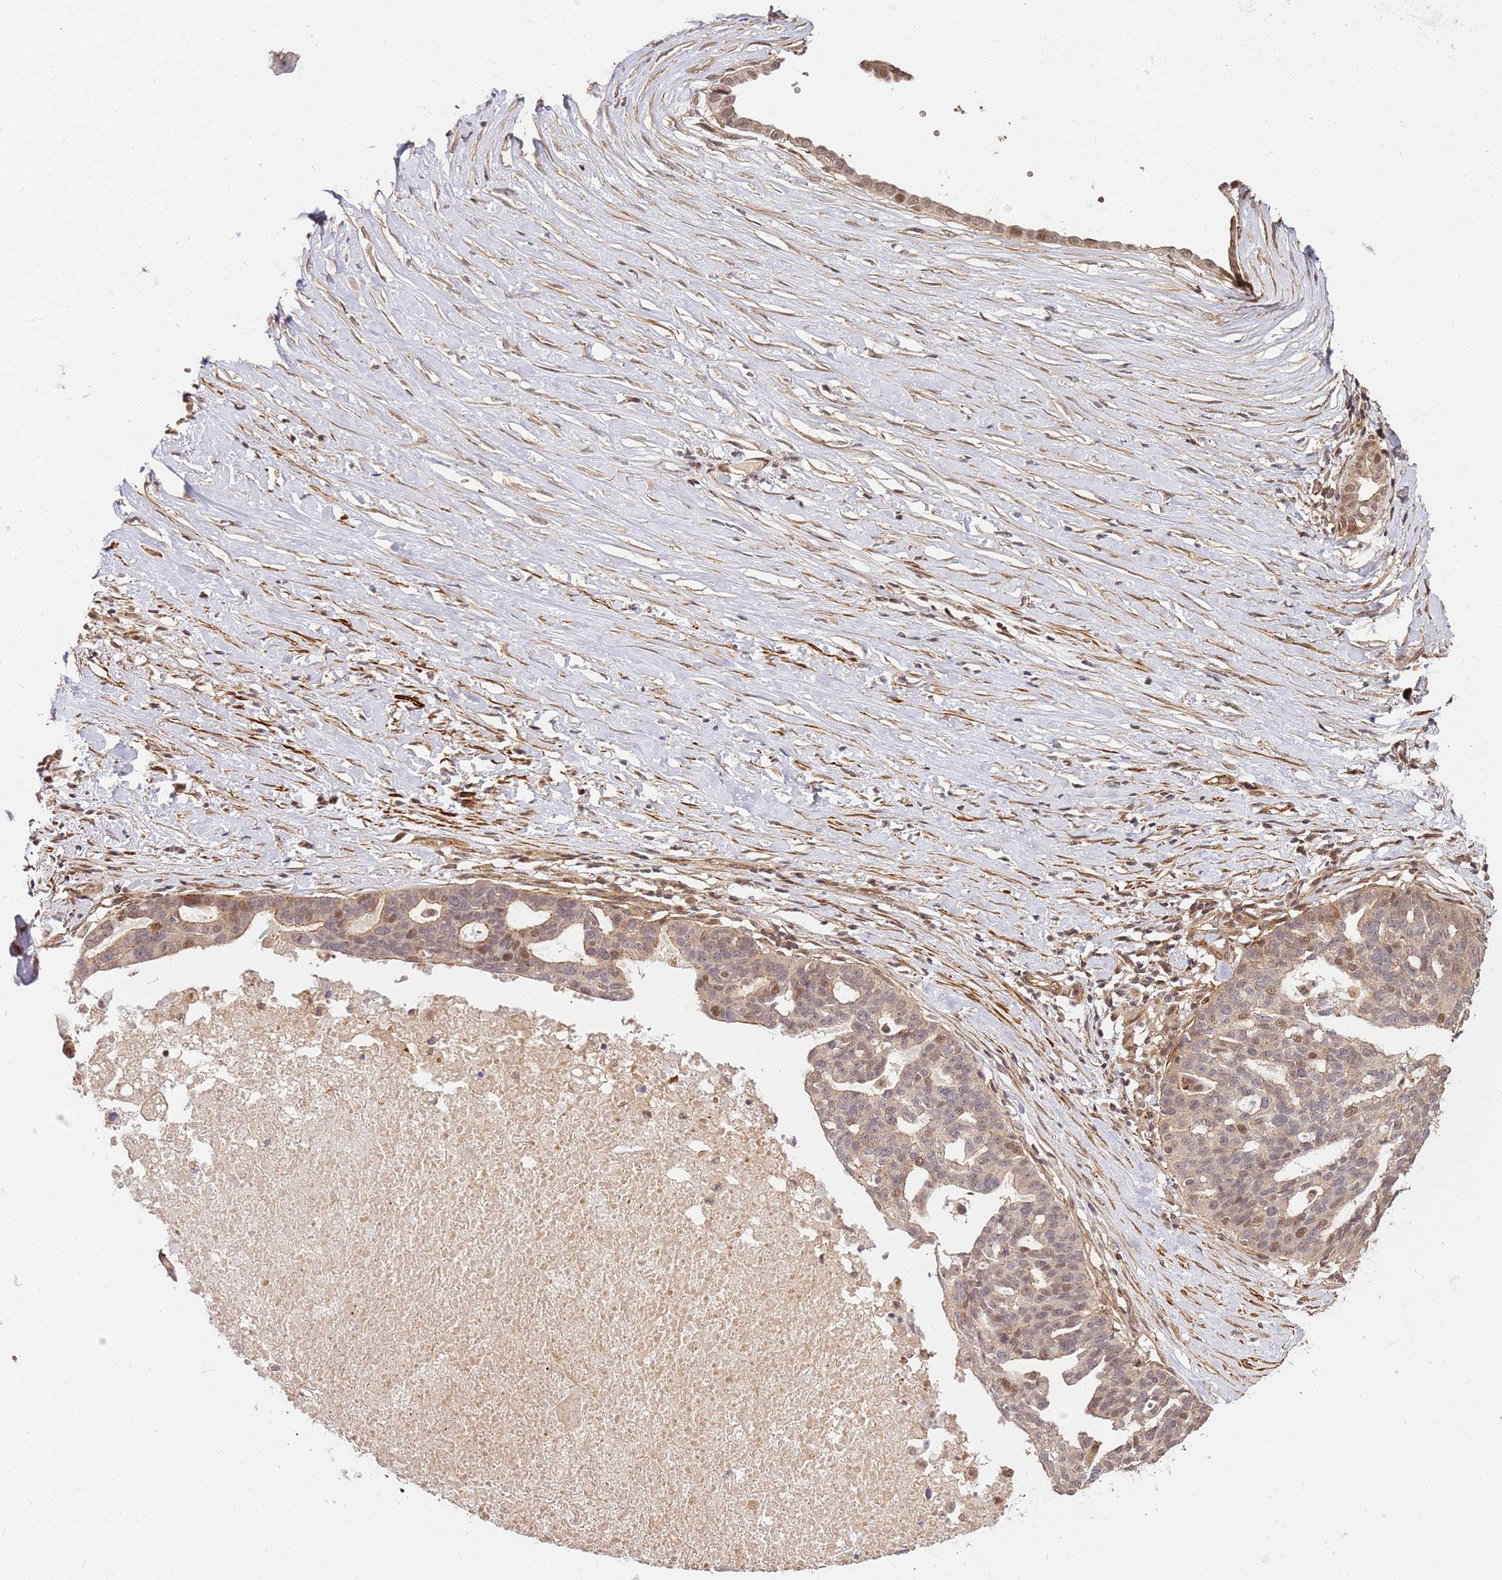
{"staining": {"intensity": "moderate", "quantity": ">75%", "location": "cytoplasmic/membranous,nuclear"}, "tissue": "ovarian cancer", "cell_type": "Tumor cells", "image_type": "cancer", "snomed": [{"axis": "morphology", "description": "Cystadenocarcinoma, serous, NOS"}, {"axis": "topography", "description": "Ovary"}], "caption": "Human ovarian cancer stained for a protein (brown) shows moderate cytoplasmic/membranous and nuclear positive positivity in about >75% of tumor cells.", "gene": "ST18", "patient": {"sex": "female", "age": 59}}